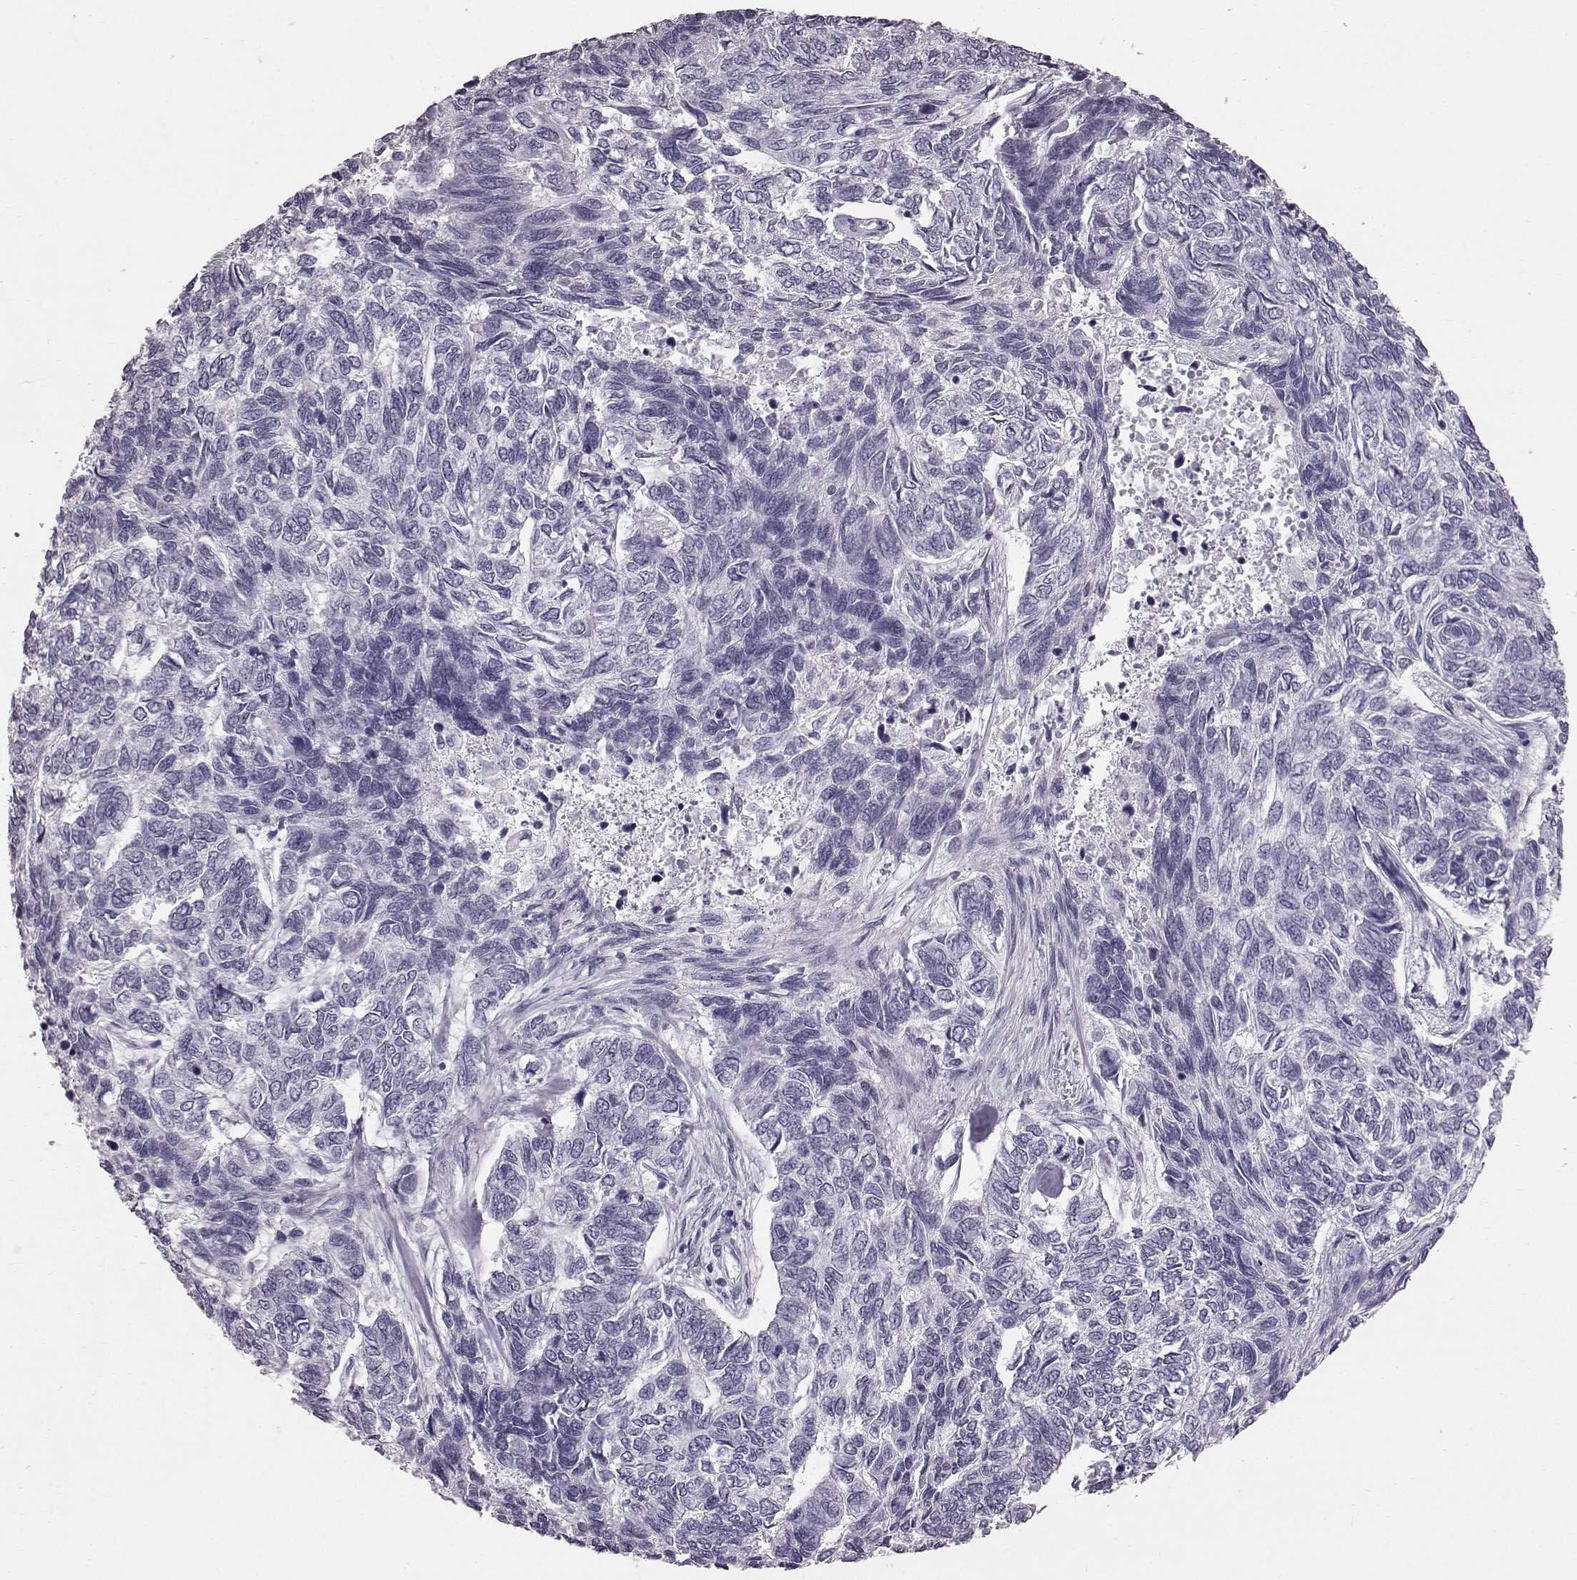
{"staining": {"intensity": "negative", "quantity": "none", "location": "none"}, "tissue": "skin cancer", "cell_type": "Tumor cells", "image_type": "cancer", "snomed": [{"axis": "morphology", "description": "Basal cell carcinoma"}, {"axis": "topography", "description": "Skin"}], "caption": "This is an IHC photomicrograph of human skin cancer (basal cell carcinoma). There is no positivity in tumor cells.", "gene": "TCHHL1", "patient": {"sex": "female", "age": 65}}